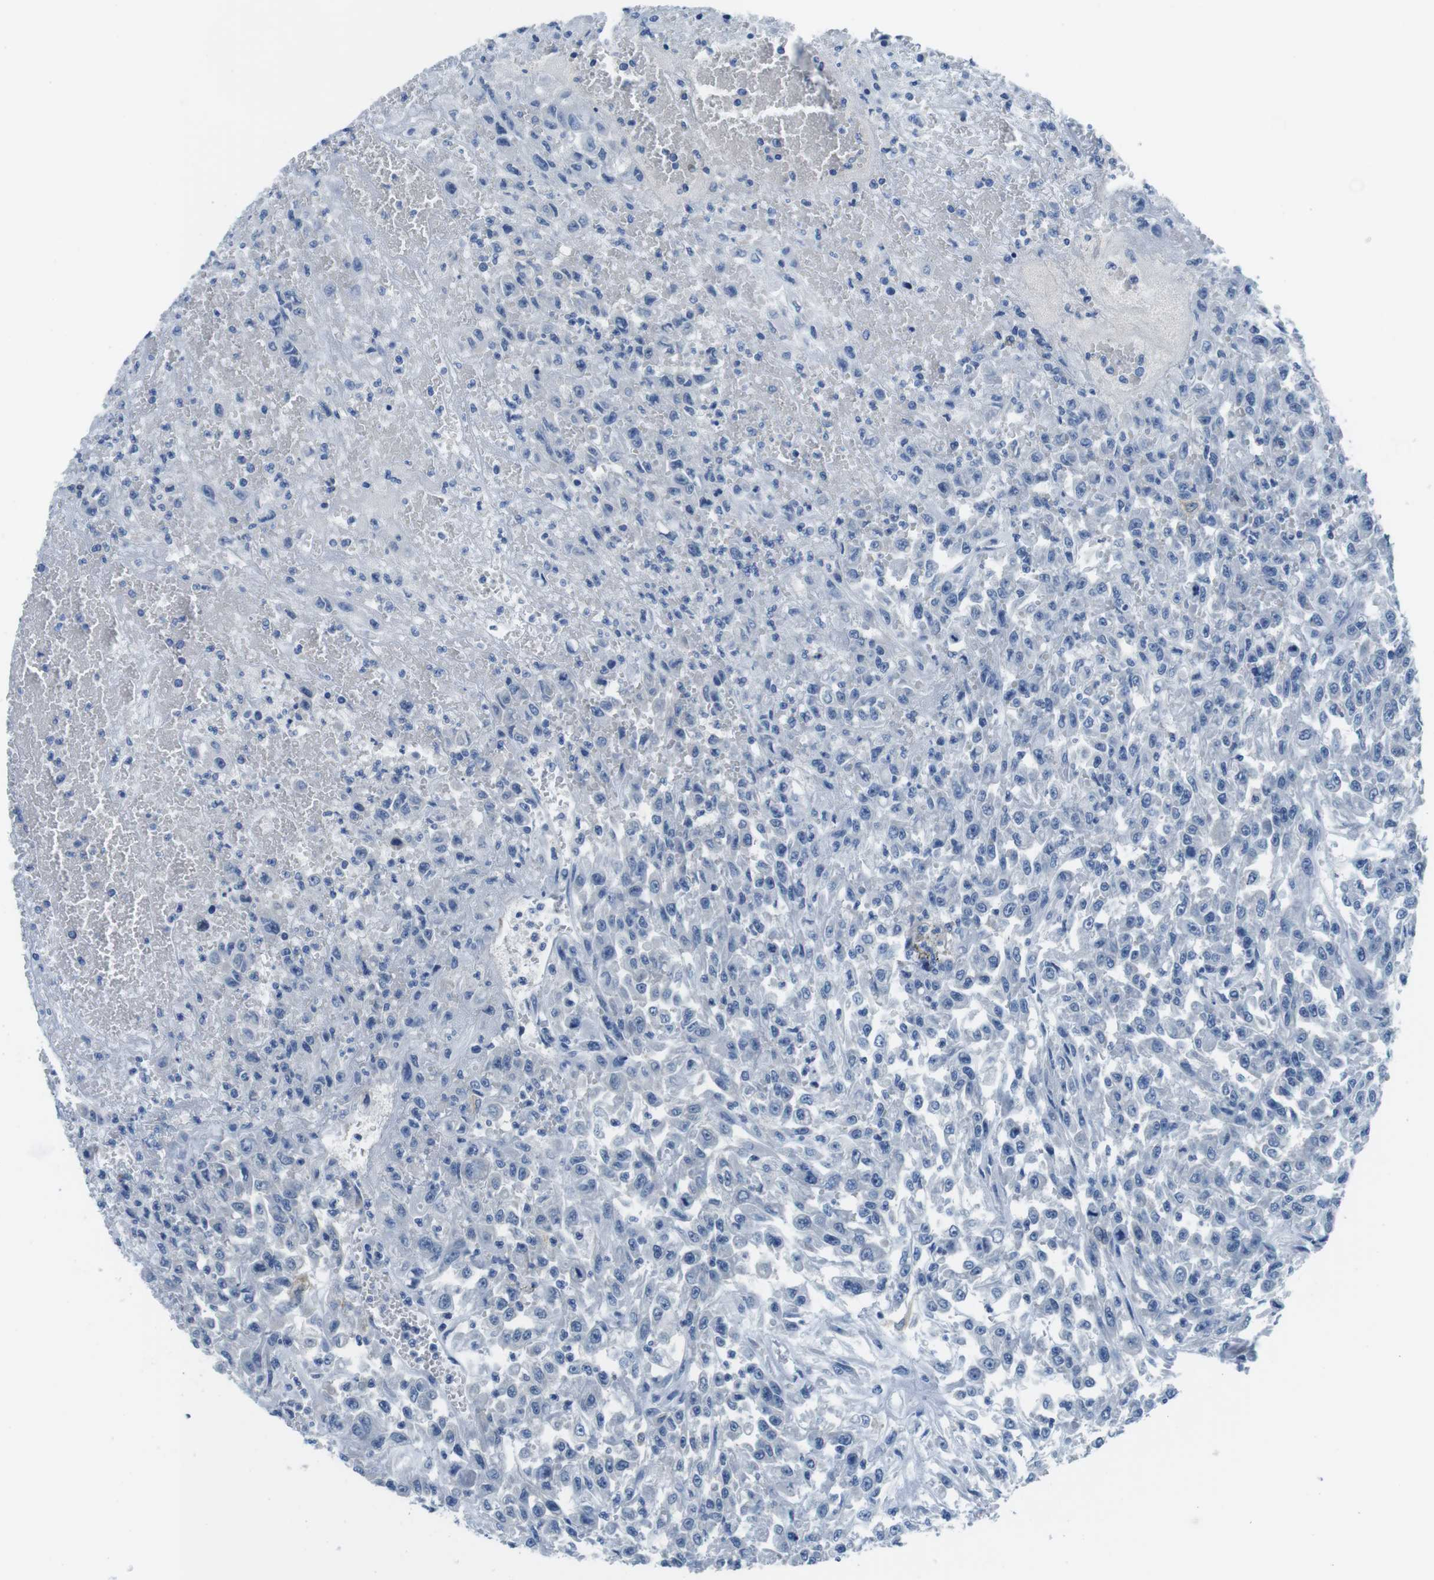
{"staining": {"intensity": "negative", "quantity": "none", "location": "none"}, "tissue": "urothelial cancer", "cell_type": "Tumor cells", "image_type": "cancer", "snomed": [{"axis": "morphology", "description": "Urothelial carcinoma, High grade"}, {"axis": "topography", "description": "Urinary bladder"}], "caption": "This is a photomicrograph of IHC staining of high-grade urothelial carcinoma, which shows no expression in tumor cells. The staining is performed using DAB (3,3'-diaminobenzidine) brown chromogen with nuclei counter-stained in using hematoxylin.", "gene": "EIF2B5", "patient": {"sex": "male", "age": 46}}